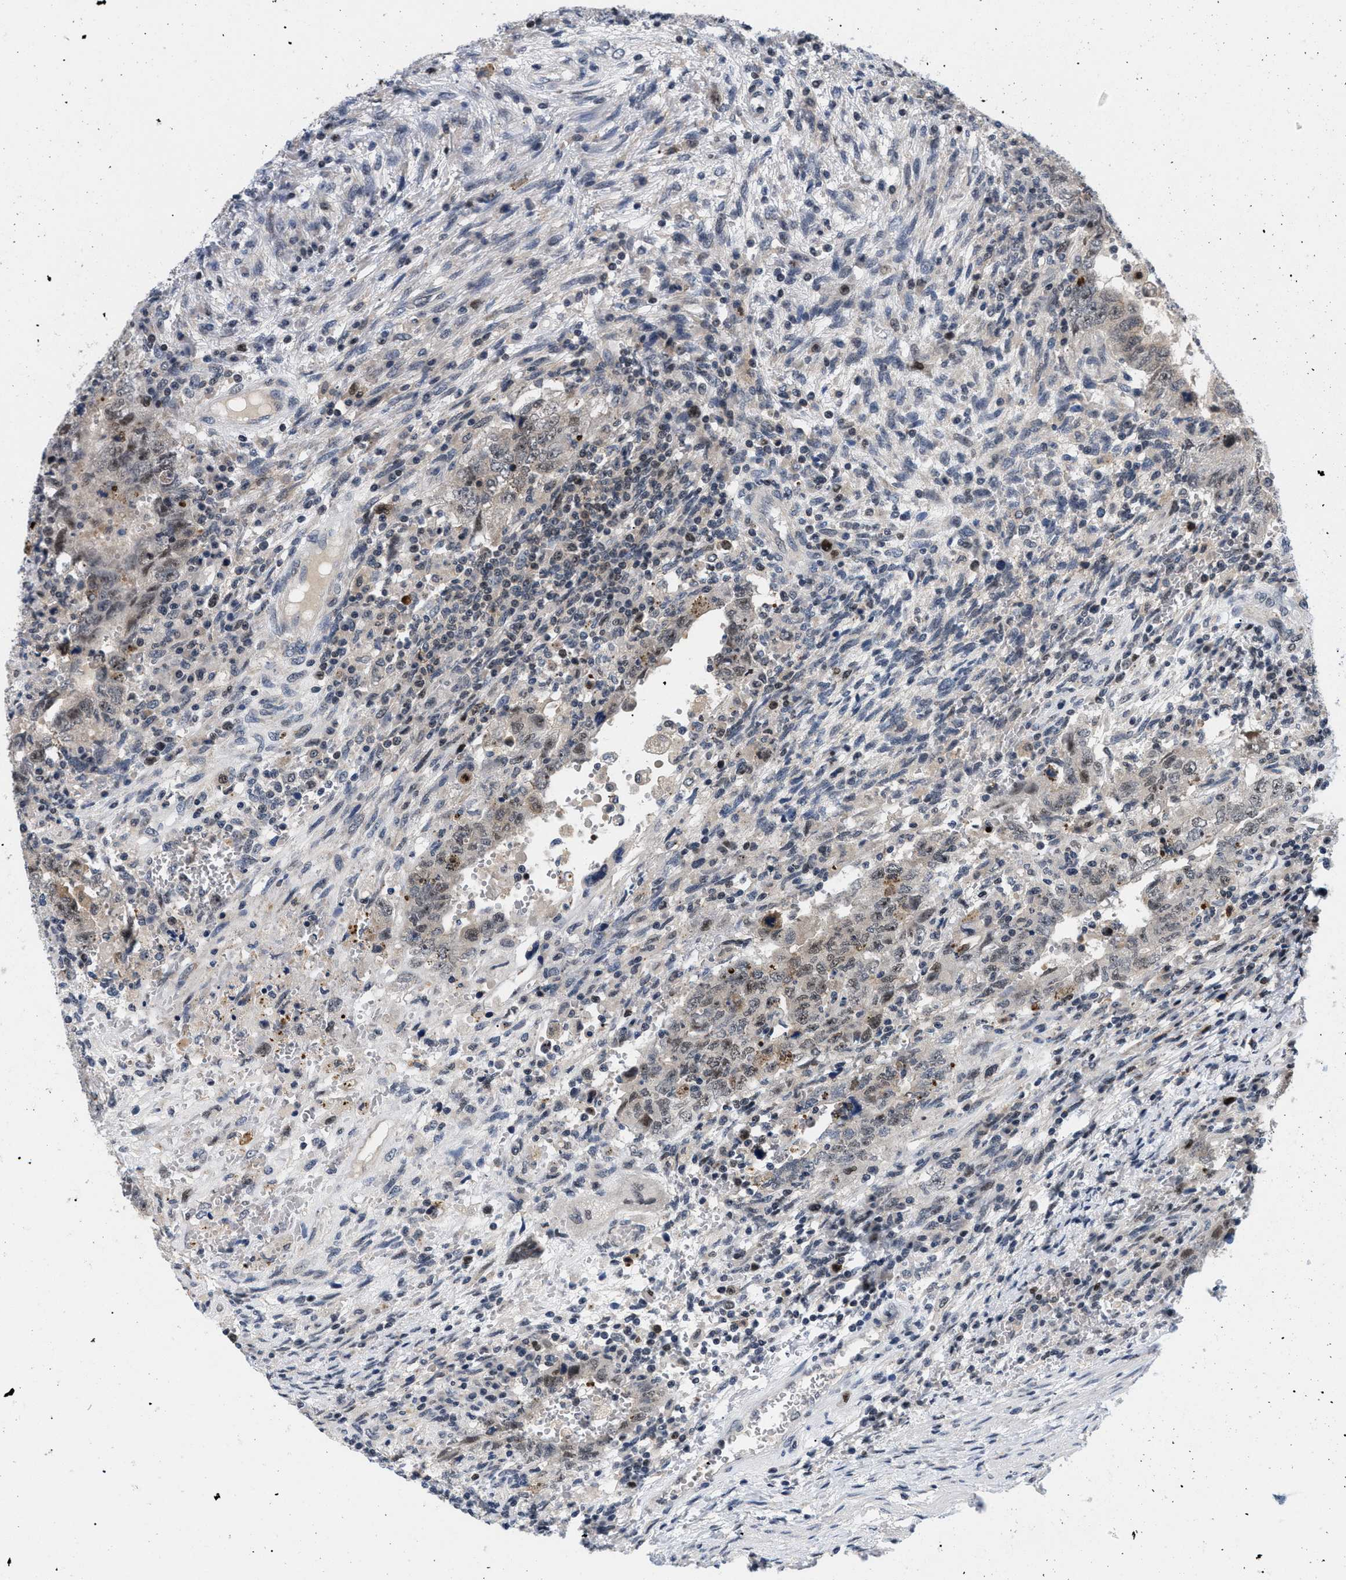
{"staining": {"intensity": "moderate", "quantity": "<25%", "location": "nuclear"}, "tissue": "testis cancer", "cell_type": "Tumor cells", "image_type": "cancer", "snomed": [{"axis": "morphology", "description": "Carcinoma, Embryonal, NOS"}, {"axis": "topography", "description": "Testis"}], "caption": "Protein staining of testis cancer (embryonal carcinoma) tissue reveals moderate nuclear positivity in about <25% of tumor cells.", "gene": "PITHD1", "patient": {"sex": "male", "age": 26}}